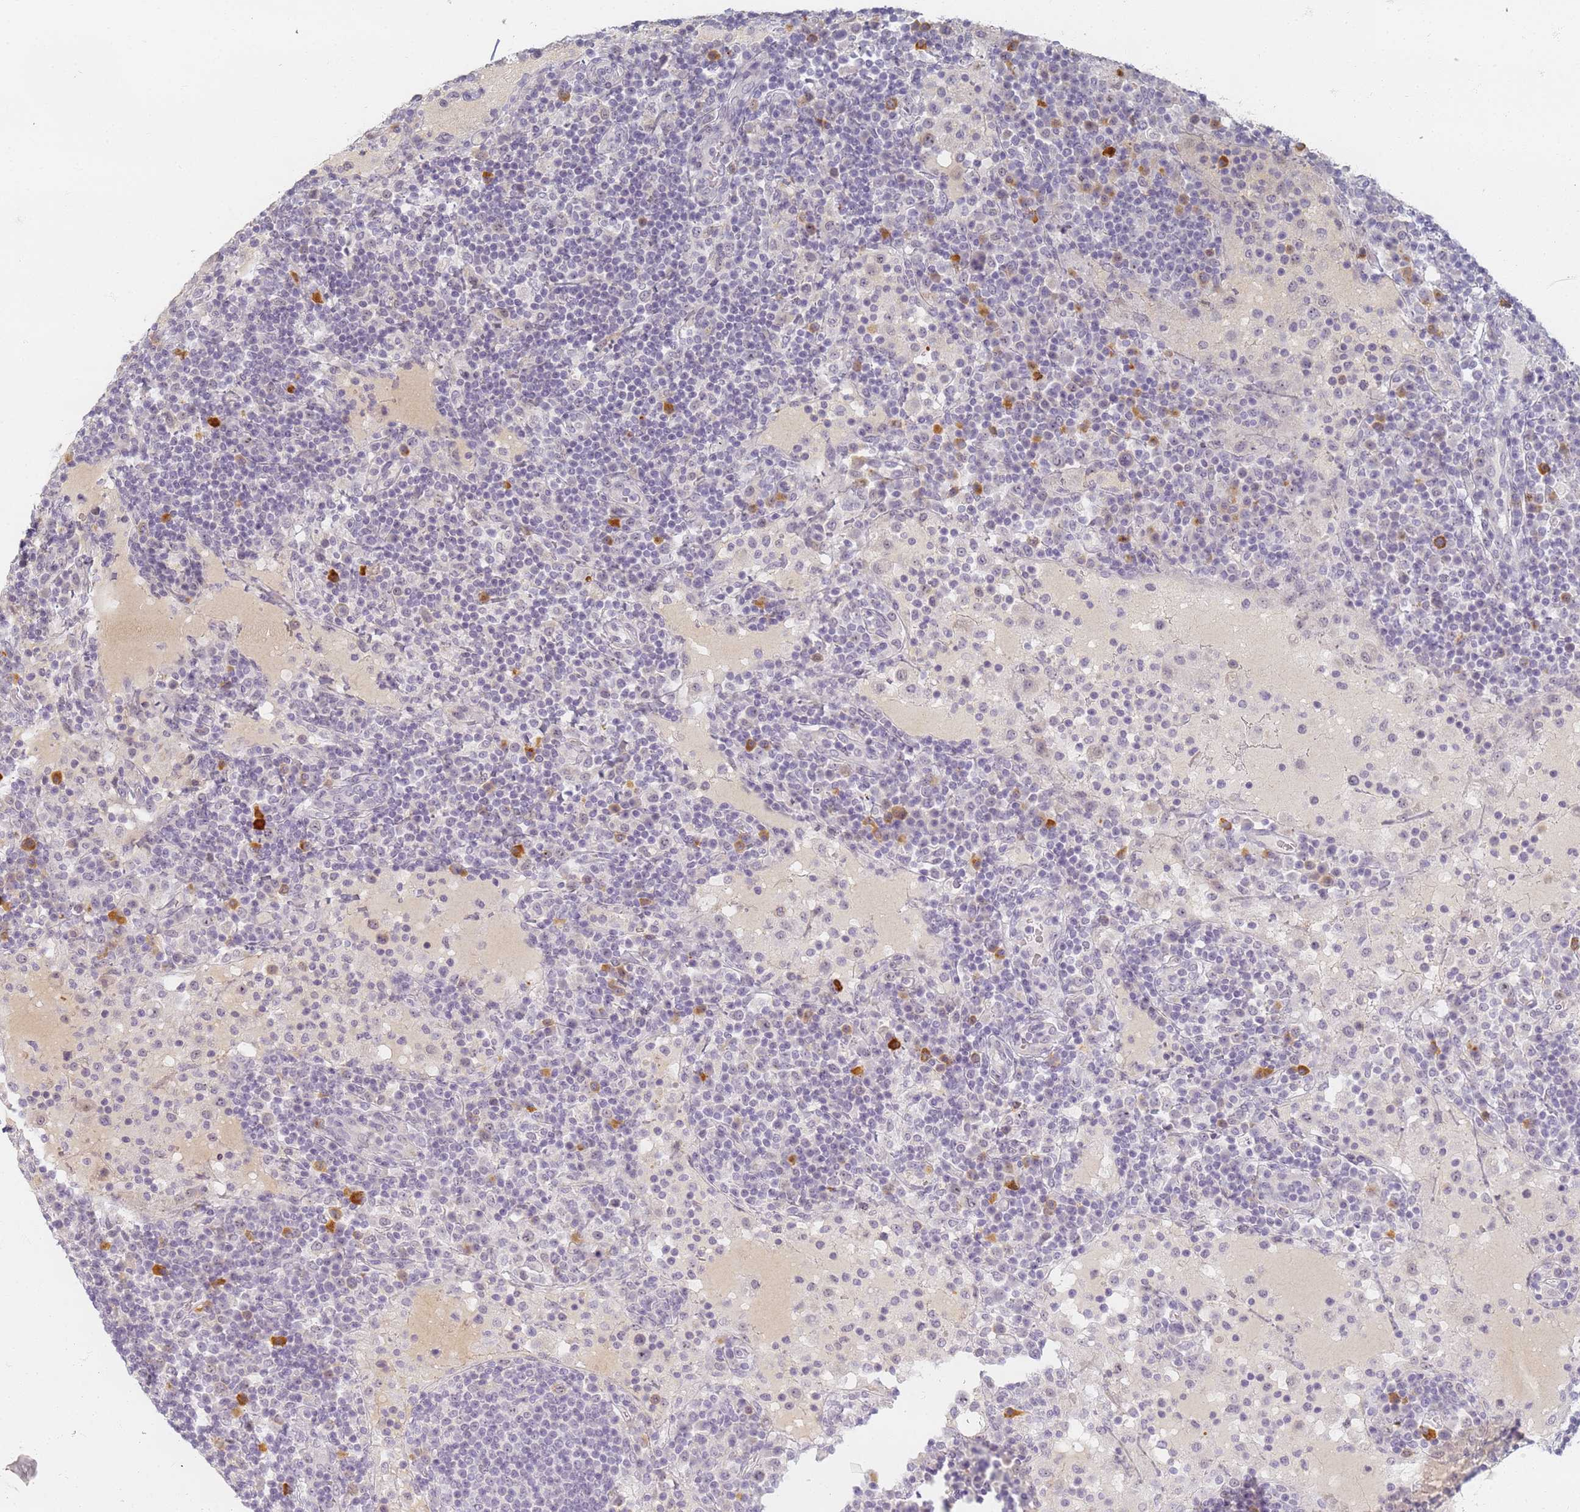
{"staining": {"intensity": "negative", "quantity": "none", "location": "none"}, "tissue": "lymph node", "cell_type": "Non-germinal center cells", "image_type": "normal", "snomed": [{"axis": "morphology", "description": "Normal tissue, NOS"}, {"axis": "topography", "description": "Lymph node"}], "caption": "A high-resolution photomicrograph shows IHC staining of benign lymph node, which shows no significant staining in non-germinal center cells. (Immunohistochemistry (ihc), brightfield microscopy, high magnification).", "gene": "SLC38A9", "patient": {"sex": "female", "age": 53}}